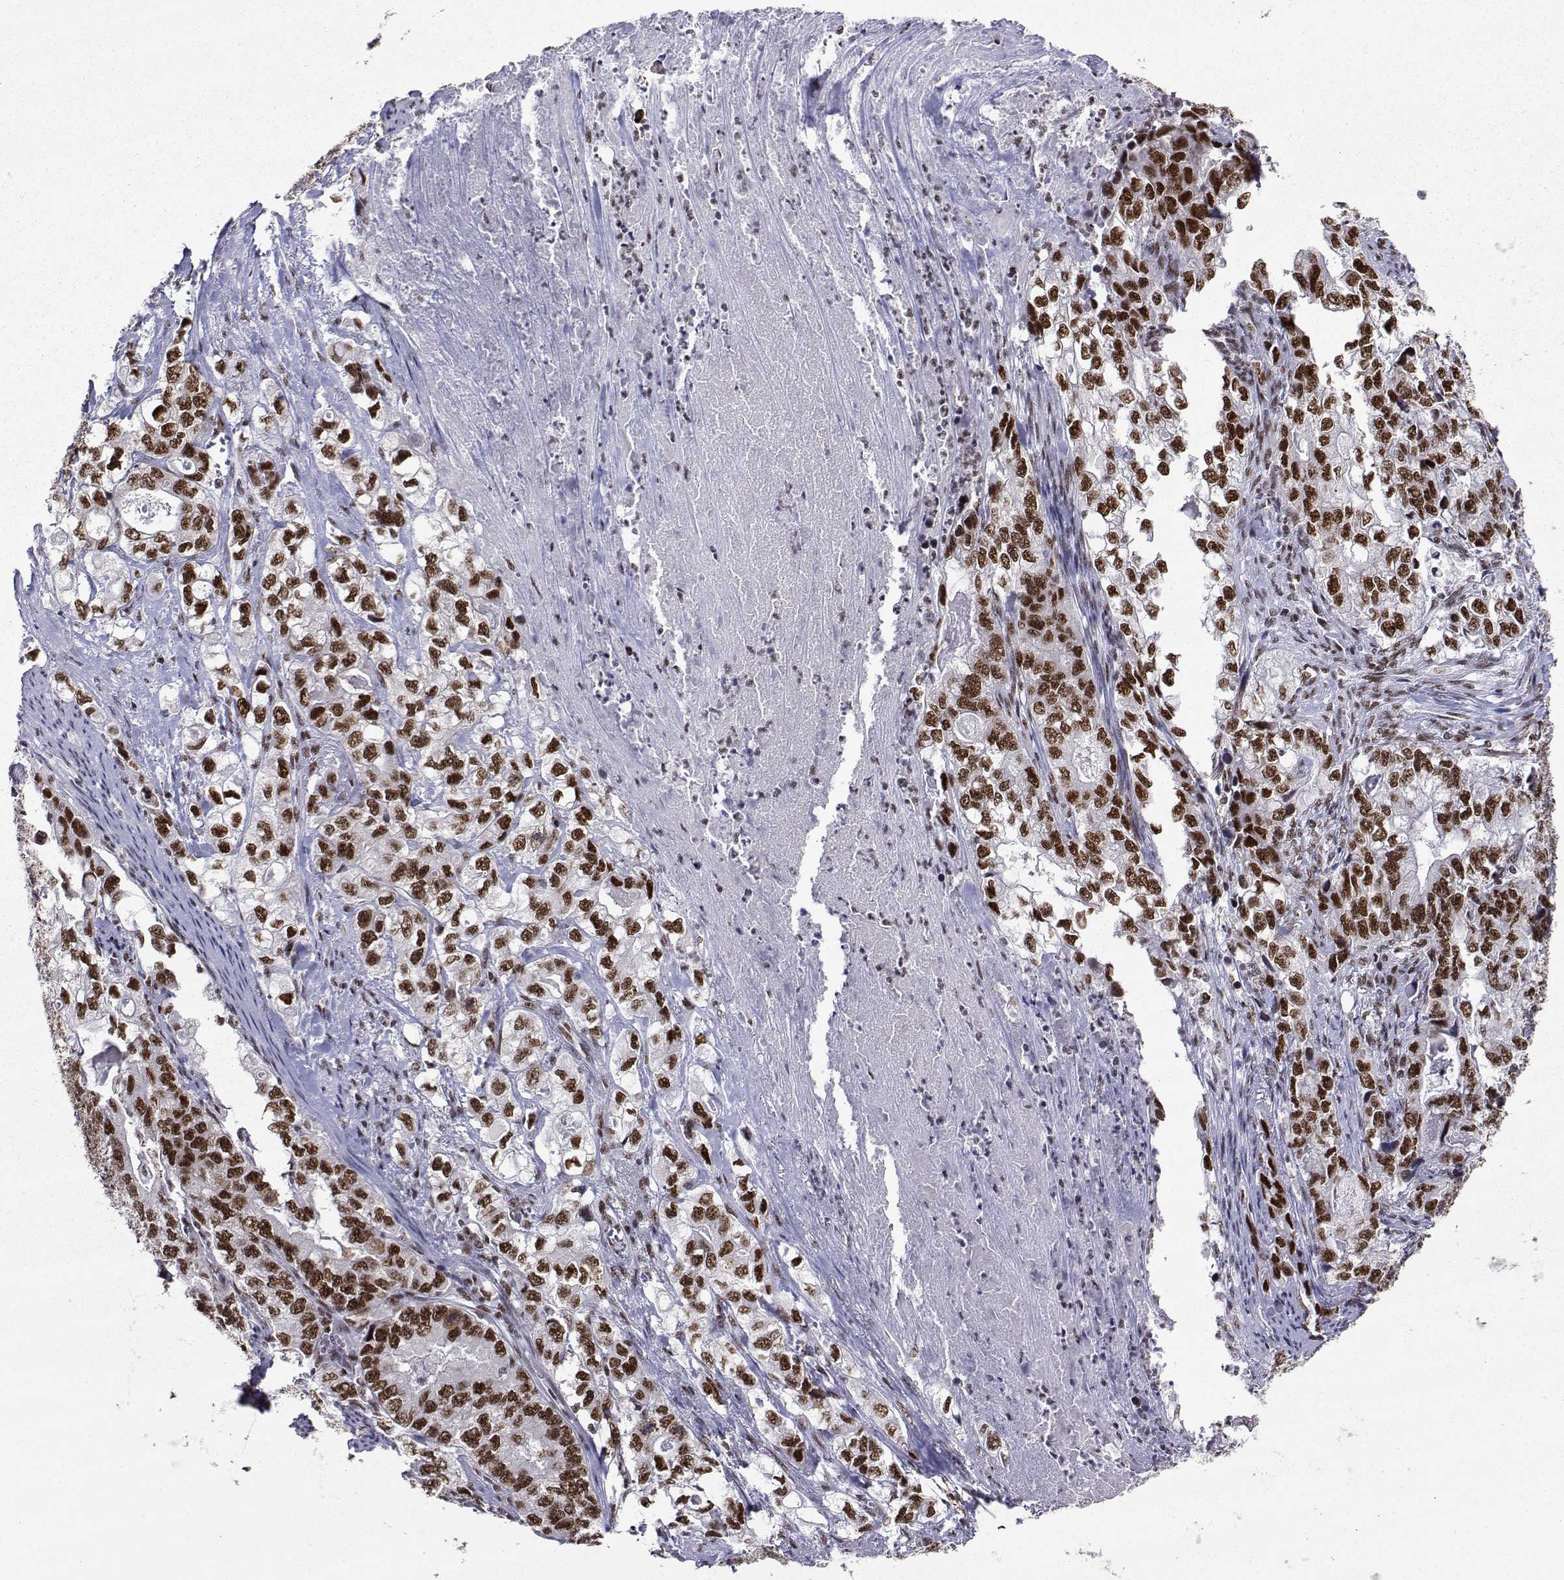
{"staining": {"intensity": "strong", "quantity": "25%-75%", "location": "nuclear"}, "tissue": "stomach cancer", "cell_type": "Tumor cells", "image_type": "cancer", "snomed": [{"axis": "morphology", "description": "Adenocarcinoma, NOS"}, {"axis": "topography", "description": "Stomach, lower"}], "caption": "A histopathology image of human stomach adenocarcinoma stained for a protein exhibits strong nuclear brown staining in tumor cells.", "gene": "SNRPB2", "patient": {"sex": "female", "age": 72}}